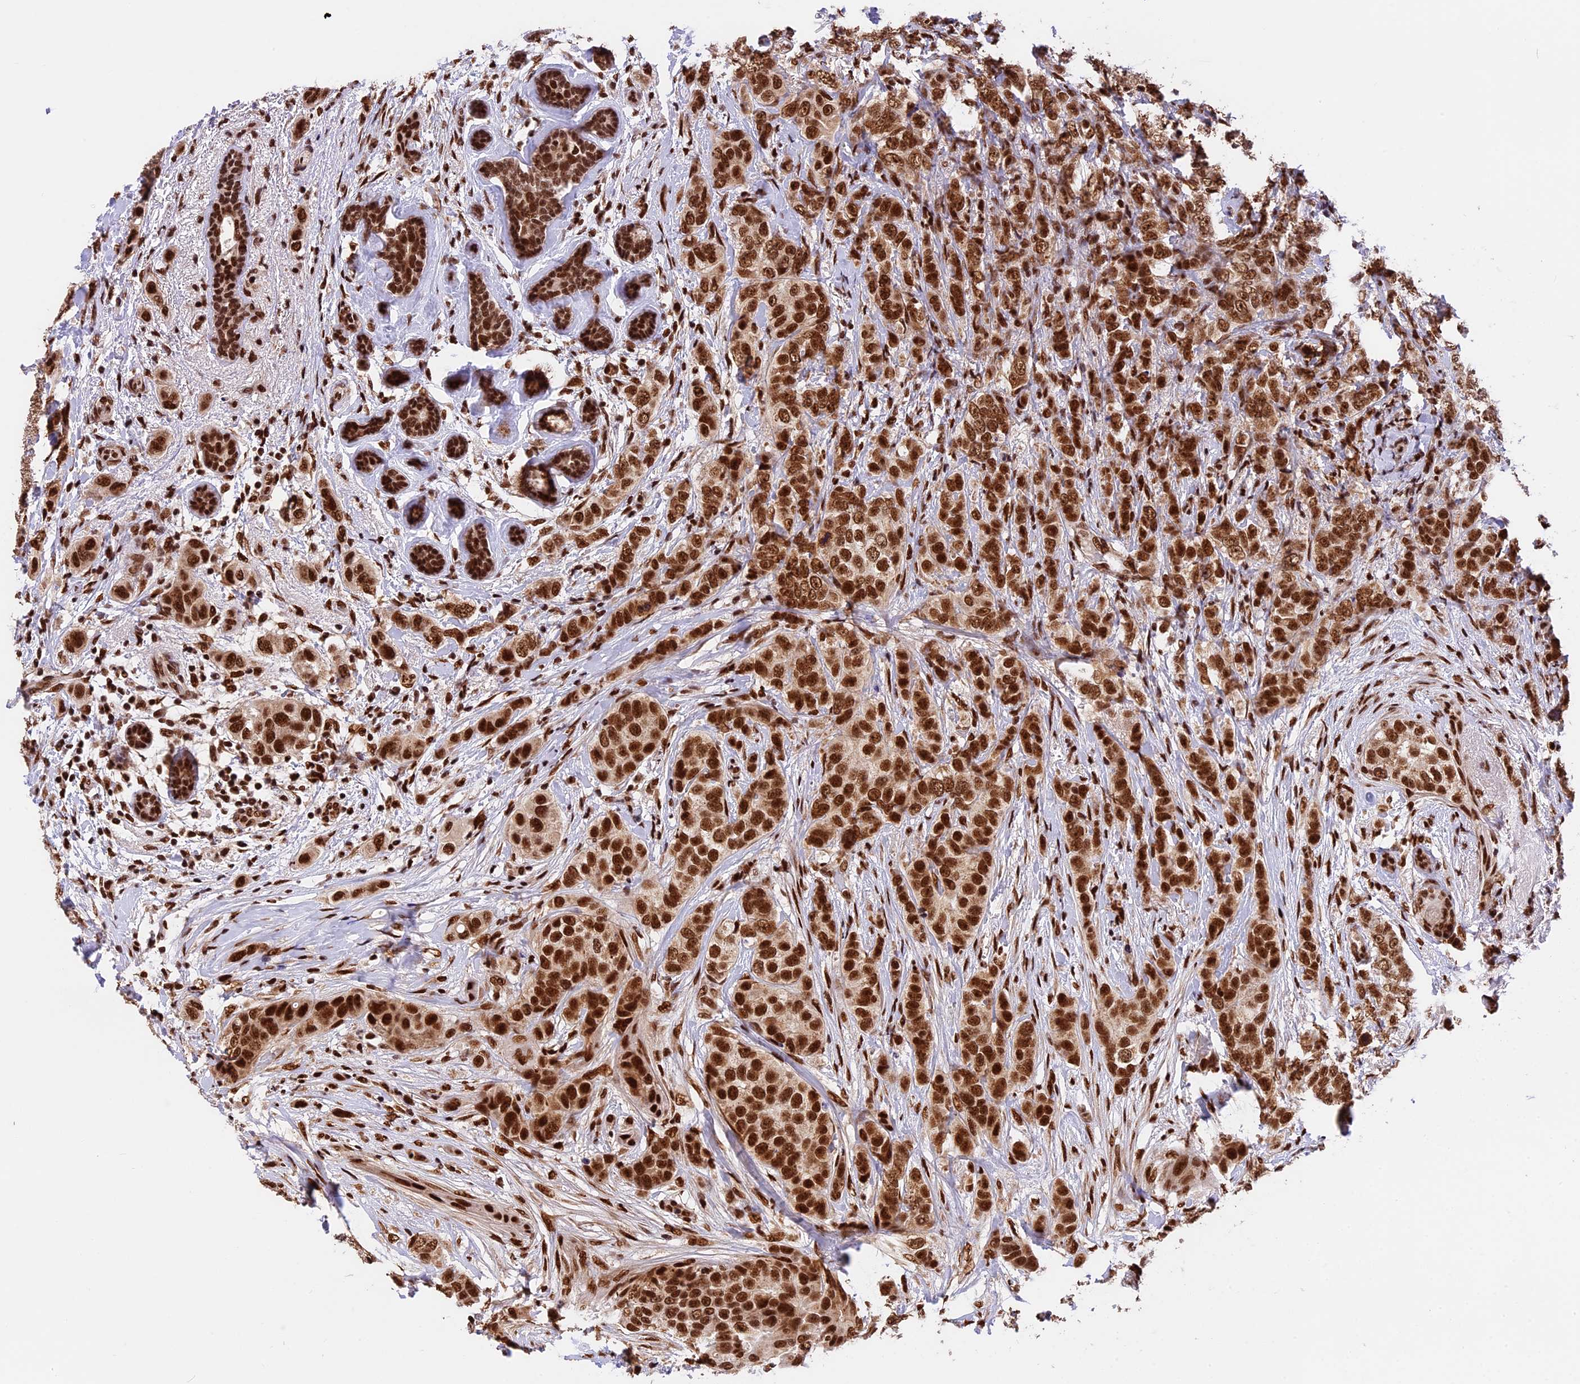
{"staining": {"intensity": "strong", "quantity": ">75%", "location": "nuclear"}, "tissue": "breast cancer", "cell_type": "Tumor cells", "image_type": "cancer", "snomed": [{"axis": "morphology", "description": "Lobular carcinoma"}, {"axis": "topography", "description": "Breast"}], "caption": "Tumor cells show strong nuclear positivity in about >75% of cells in breast cancer.", "gene": "RAMAC", "patient": {"sex": "female", "age": 51}}